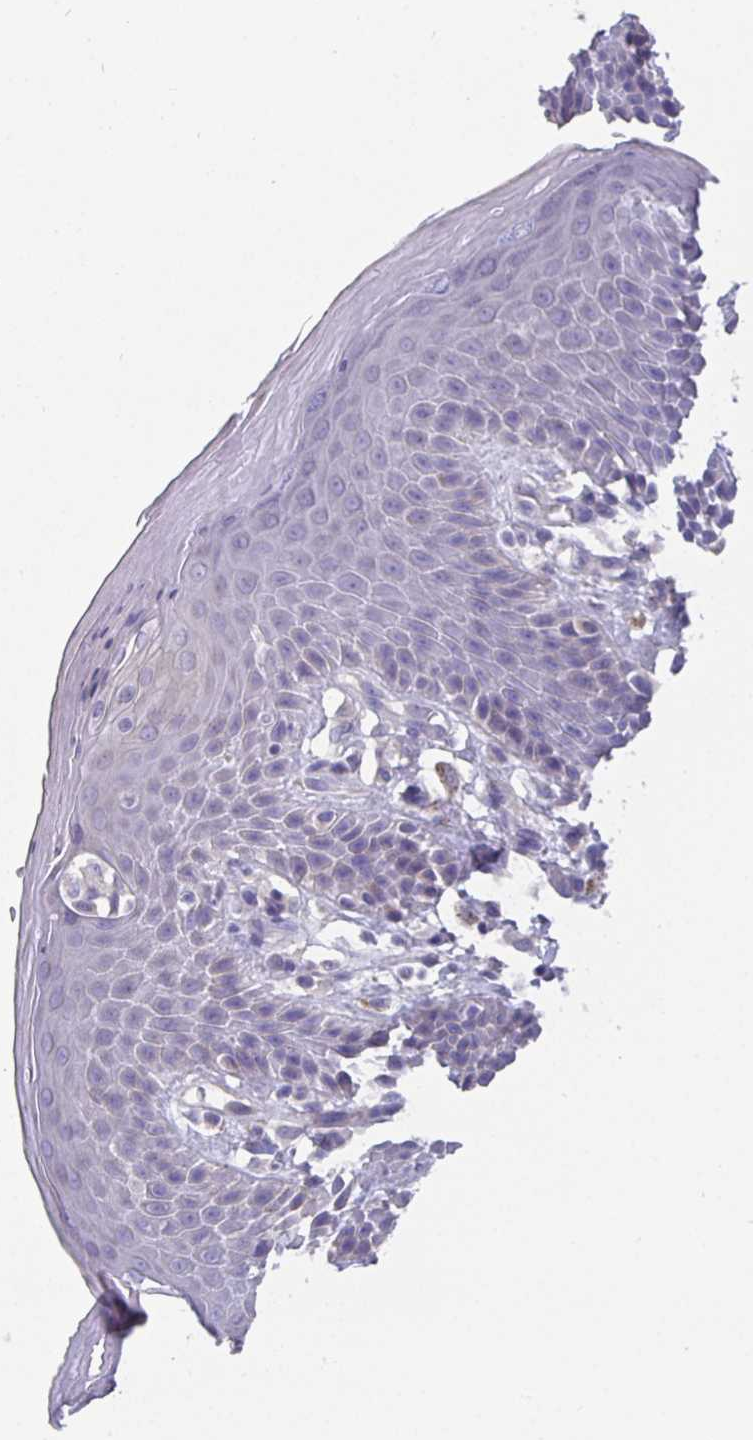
{"staining": {"intensity": "negative", "quantity": "none", "location": "none"}, "tissue": "skin", "cell_type": "Epidermal cells", "image_type": "normal", "snomed": [{"axis": "morphology", "description": "Normal tissue, NOS"}, {"axis": "topography", "description": "Peripheral nerve tissue"}], "caption": "Immunohistochemistry micrograph of unremarkable skin stained for a protein (brown), which exhibits no expression in epidermal cells. (Brightfield microscopy of DAB (3,3'-diaminobenzidine) IHC at high magnification).", "gene": "CFAP74", "patient": {"sex": "male", "age": 51}}